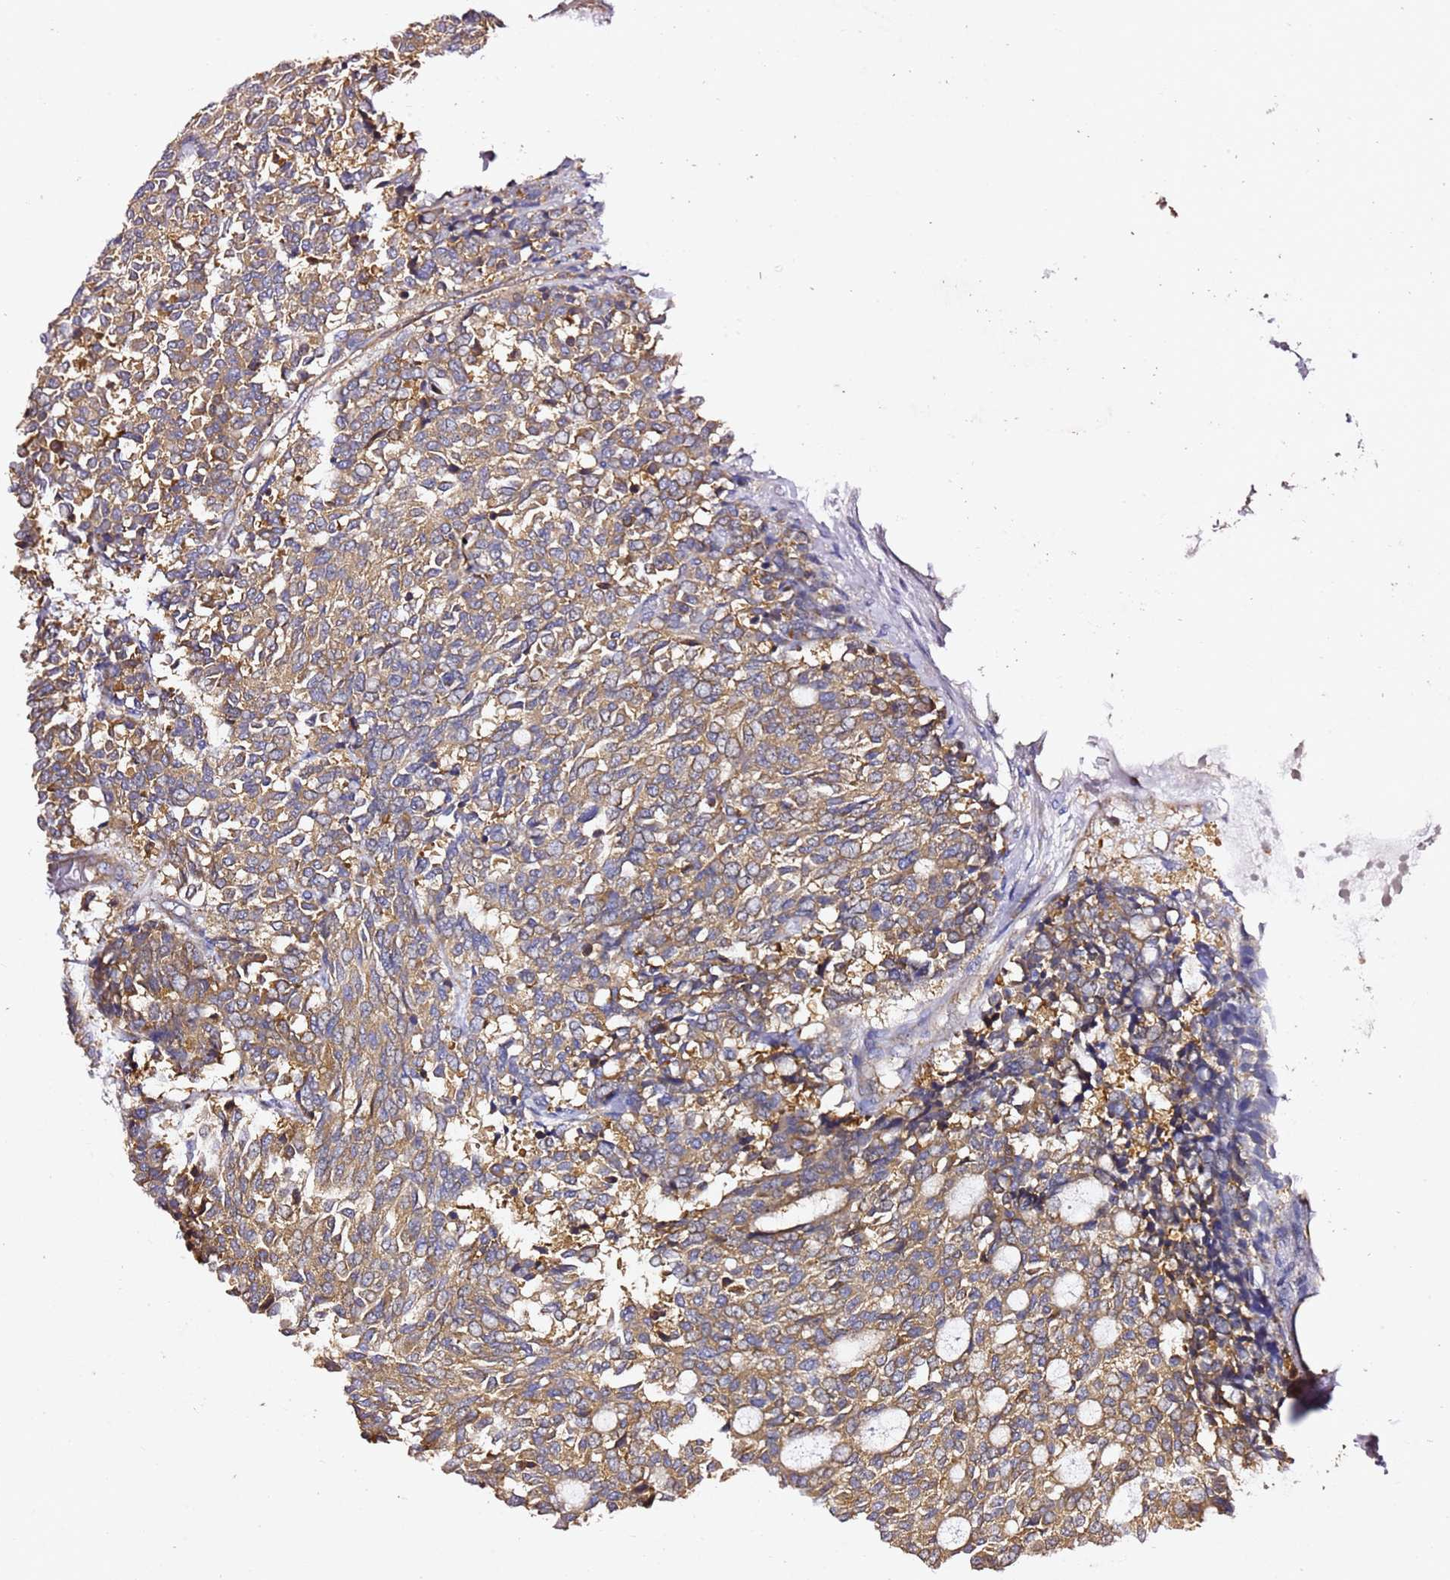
{"staining": {"intensity": "moderate", "quantity": ">75%", "location": "cytoplasmic/membranous"}, "tissue": "carcinoid", "cell_type": "Tumor cells", "image_type": "cancer", "snomed": [{"axis": "morphology", "description": "Carcinoid, malignant, NOS"}, {"axis": "topography", "description": "Pancreas"}], "caption": "Immunohistochemical staining of human carcinoid displays medium levels of moderate cytoplasmic/membranous expression in about >75% of tumor cells.", "gene": "TPST1", "patient": {"sex": "female", "age": 54}}